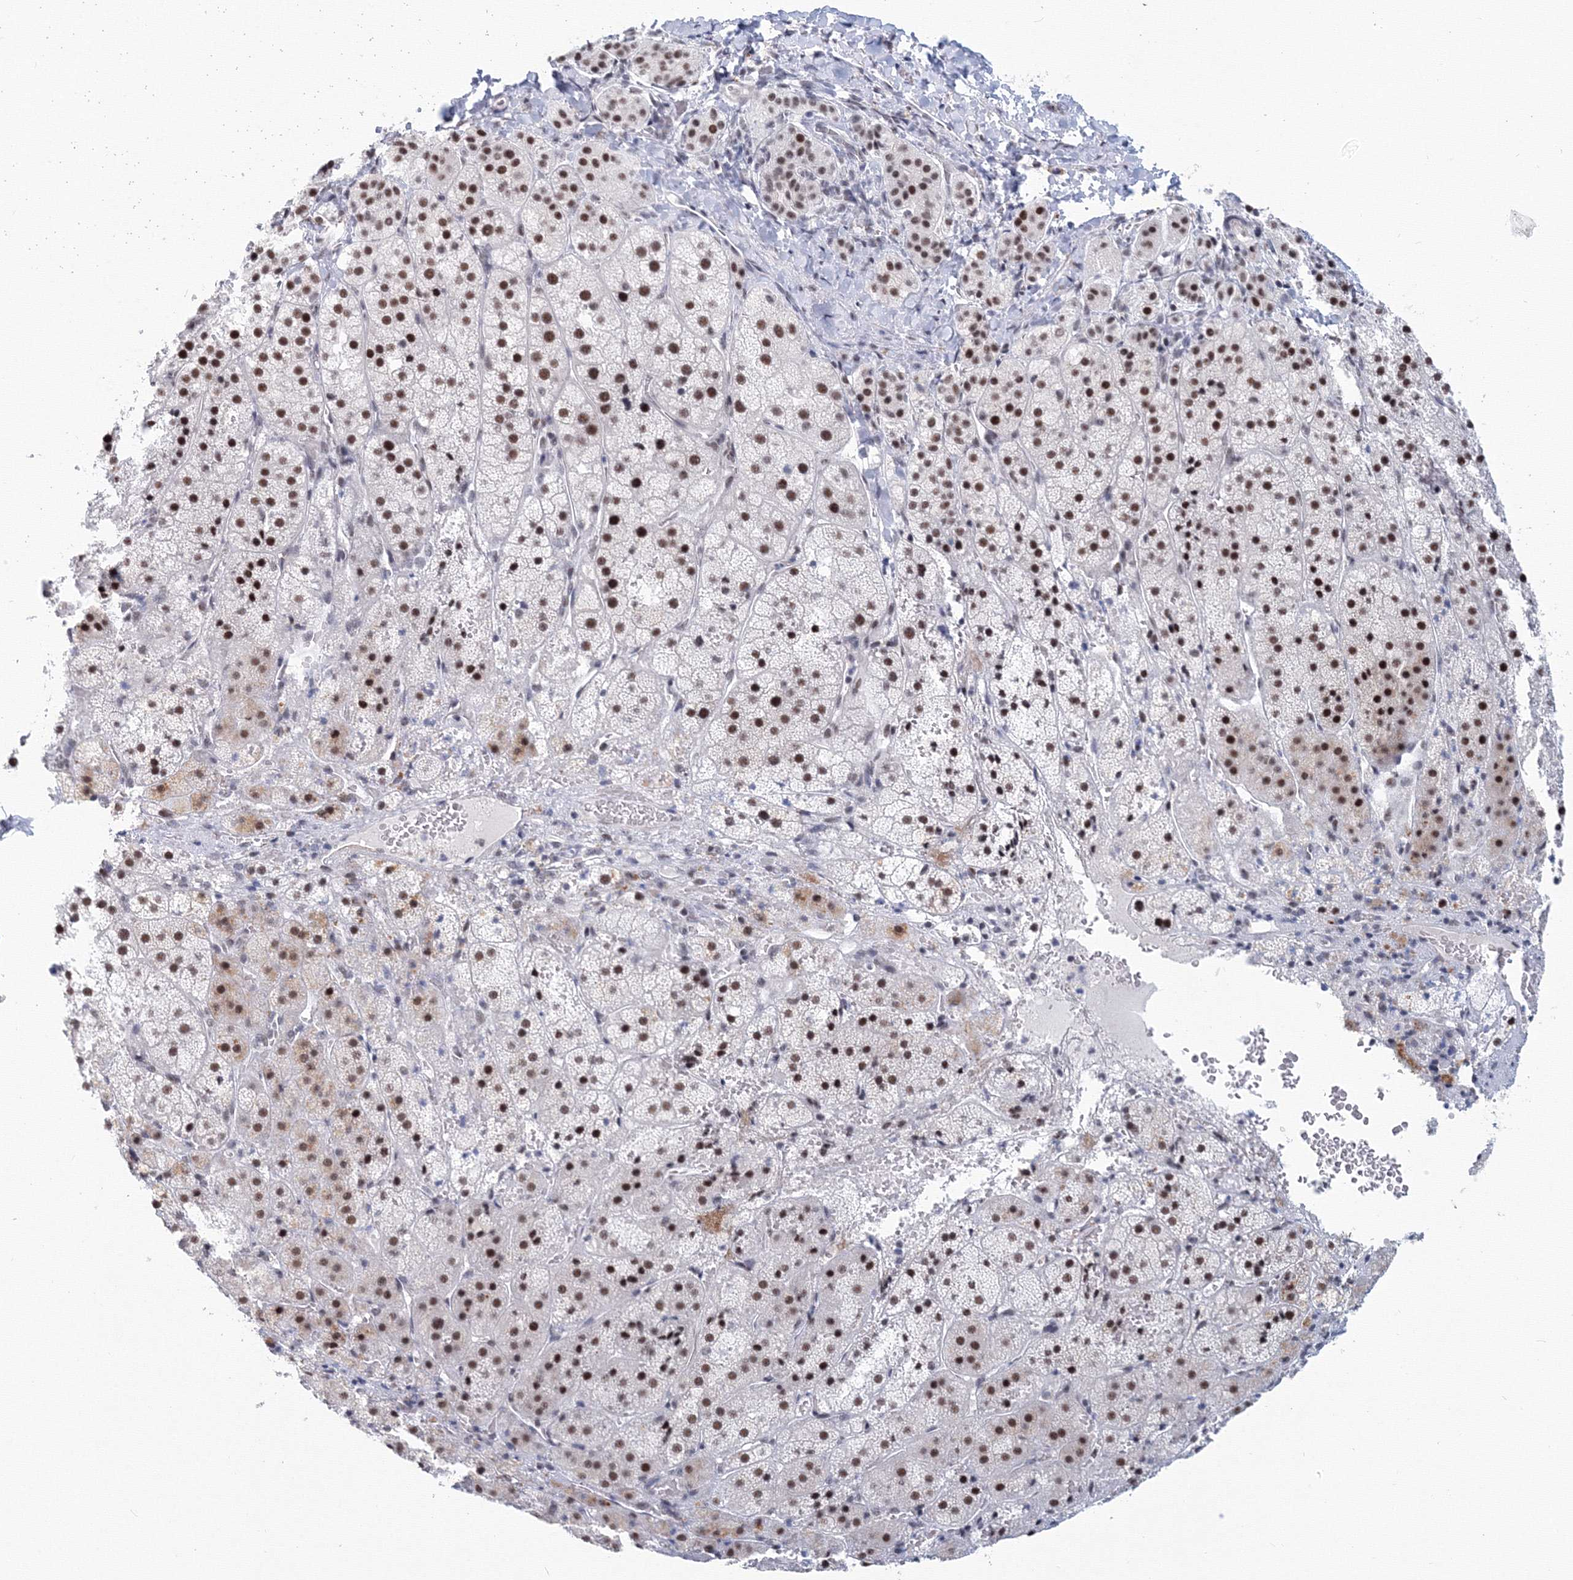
{"staining": {"intensity": "strong", "quantity": ">75%", "location": "nuclear"}, "tissue": "adrenal gland", "cell_type": "Glandular cells", "image_type": "normal", "snomed": [{"axis": "morphology", "description": "Normal tissue, NOS"}, {"axis": "topography", "description": "Adrenal gland"}], "caption": "Adrenal gland stained with DAB IHC exhibits high levels of strong nuclear positivity in about >75% of glandular cells. (DAB (3,3'-diaminobenzidine) IHC with brightfield microscopy, high magnification).", "gene": "SF3B6", "patient": {"sex": "female", "age": 44}}